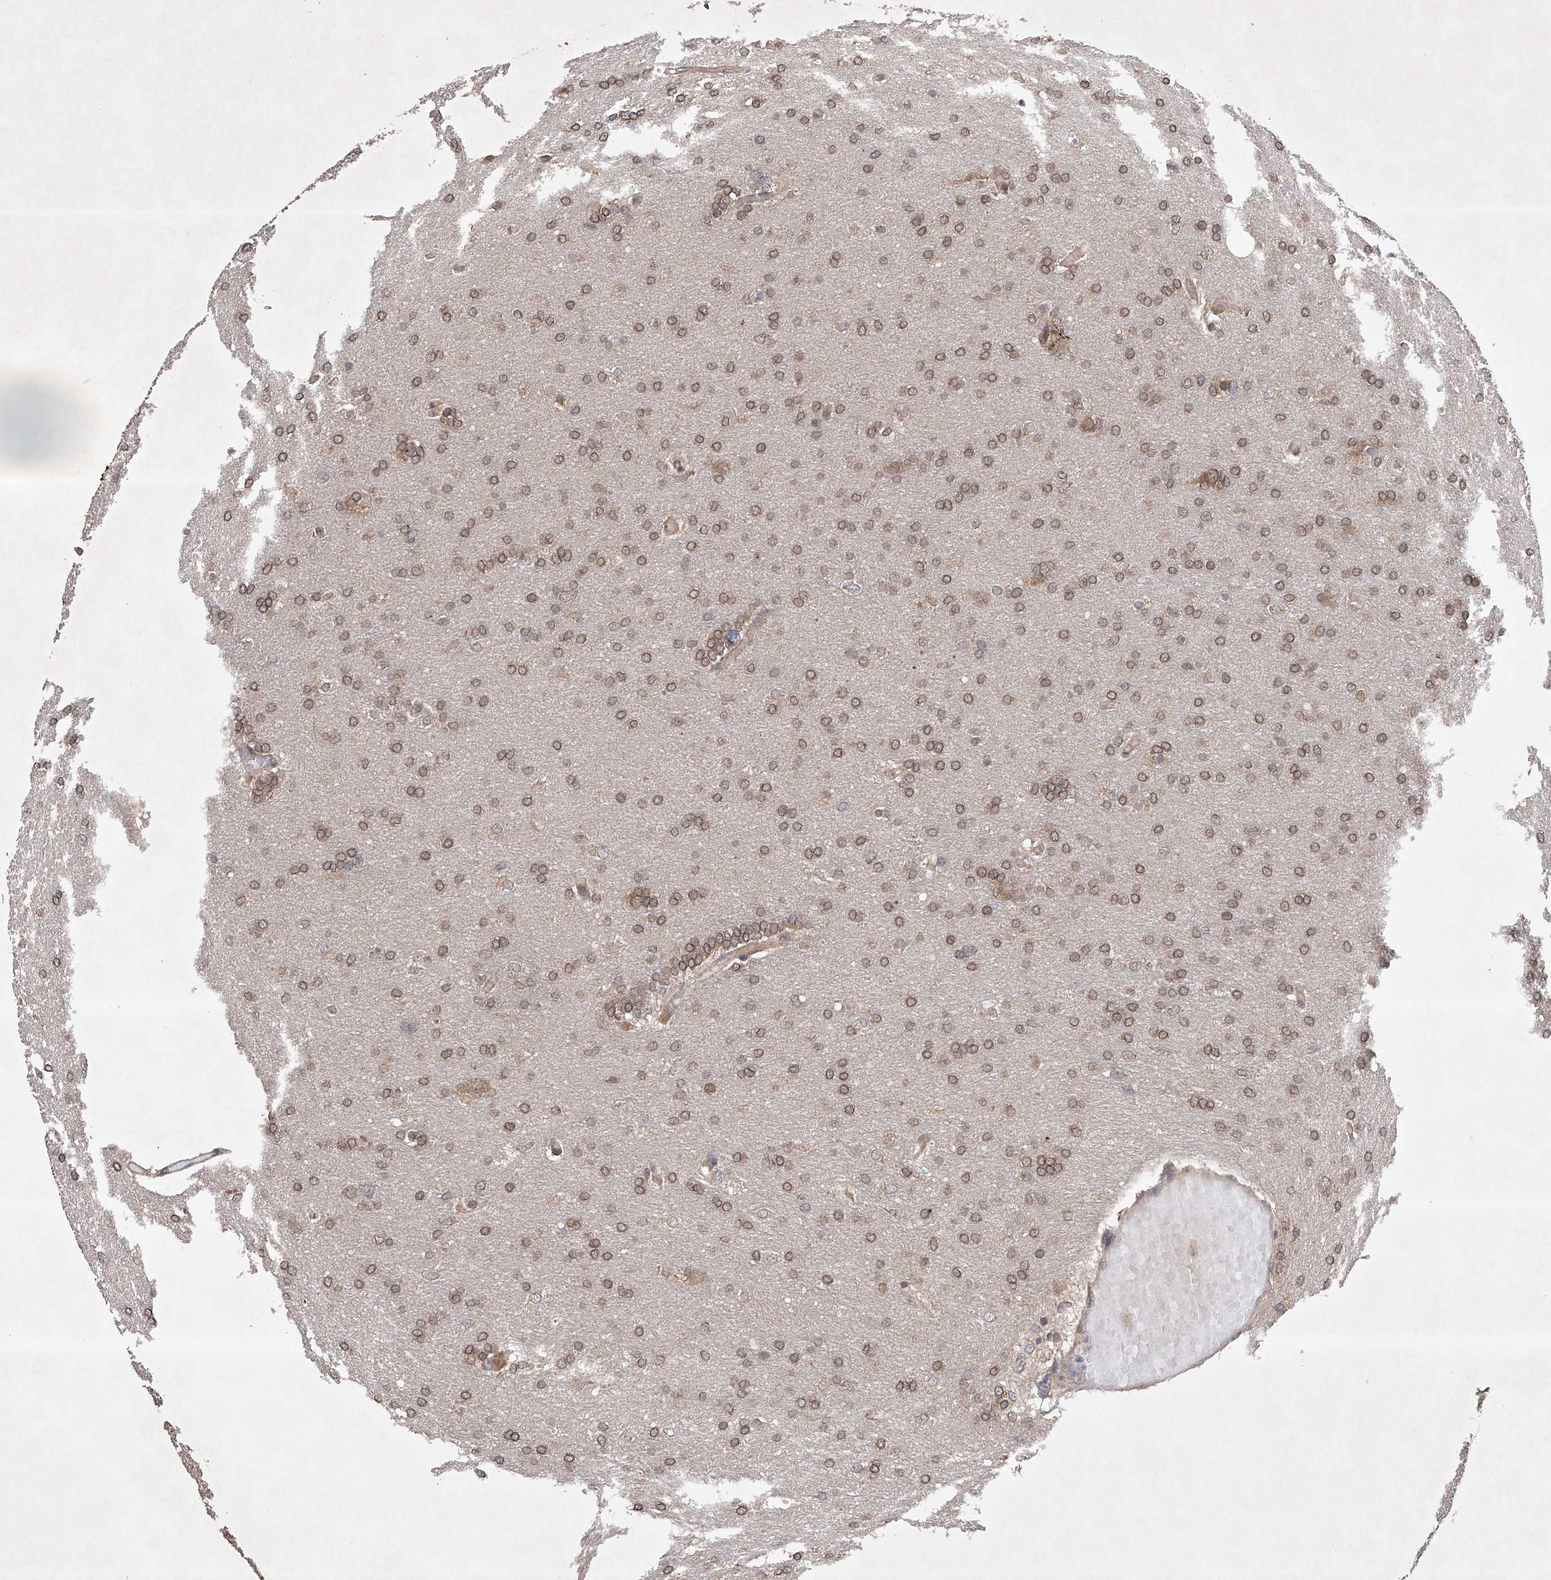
{"staining": {"intensity": "moderate", "quantity": ">75%", "location": "cytoplasmic/membranous,nuclear"}, "tissue": "glioma", "cell_type": "Tumor cells", "image_type": "cancer", "snomed": [{"axis": "morphology", "description": "Glioma, malignant, High grade"}, {"axis": "topography", "description": "Cerebral cortex"}], "caption": "High-magnification brightfield microscopy of glioma stained with DAB (brown) and counterstained with hematoxylin (blue). tumor cells exhibit moderate cytoplasmic/membranous and nuclear staining is present in about>75% of cells. (DAB = brown stain, brightfield microscopy at high magnification).", "gene": "LURAP1", "patient": {"sex": "female", "age": 36}}